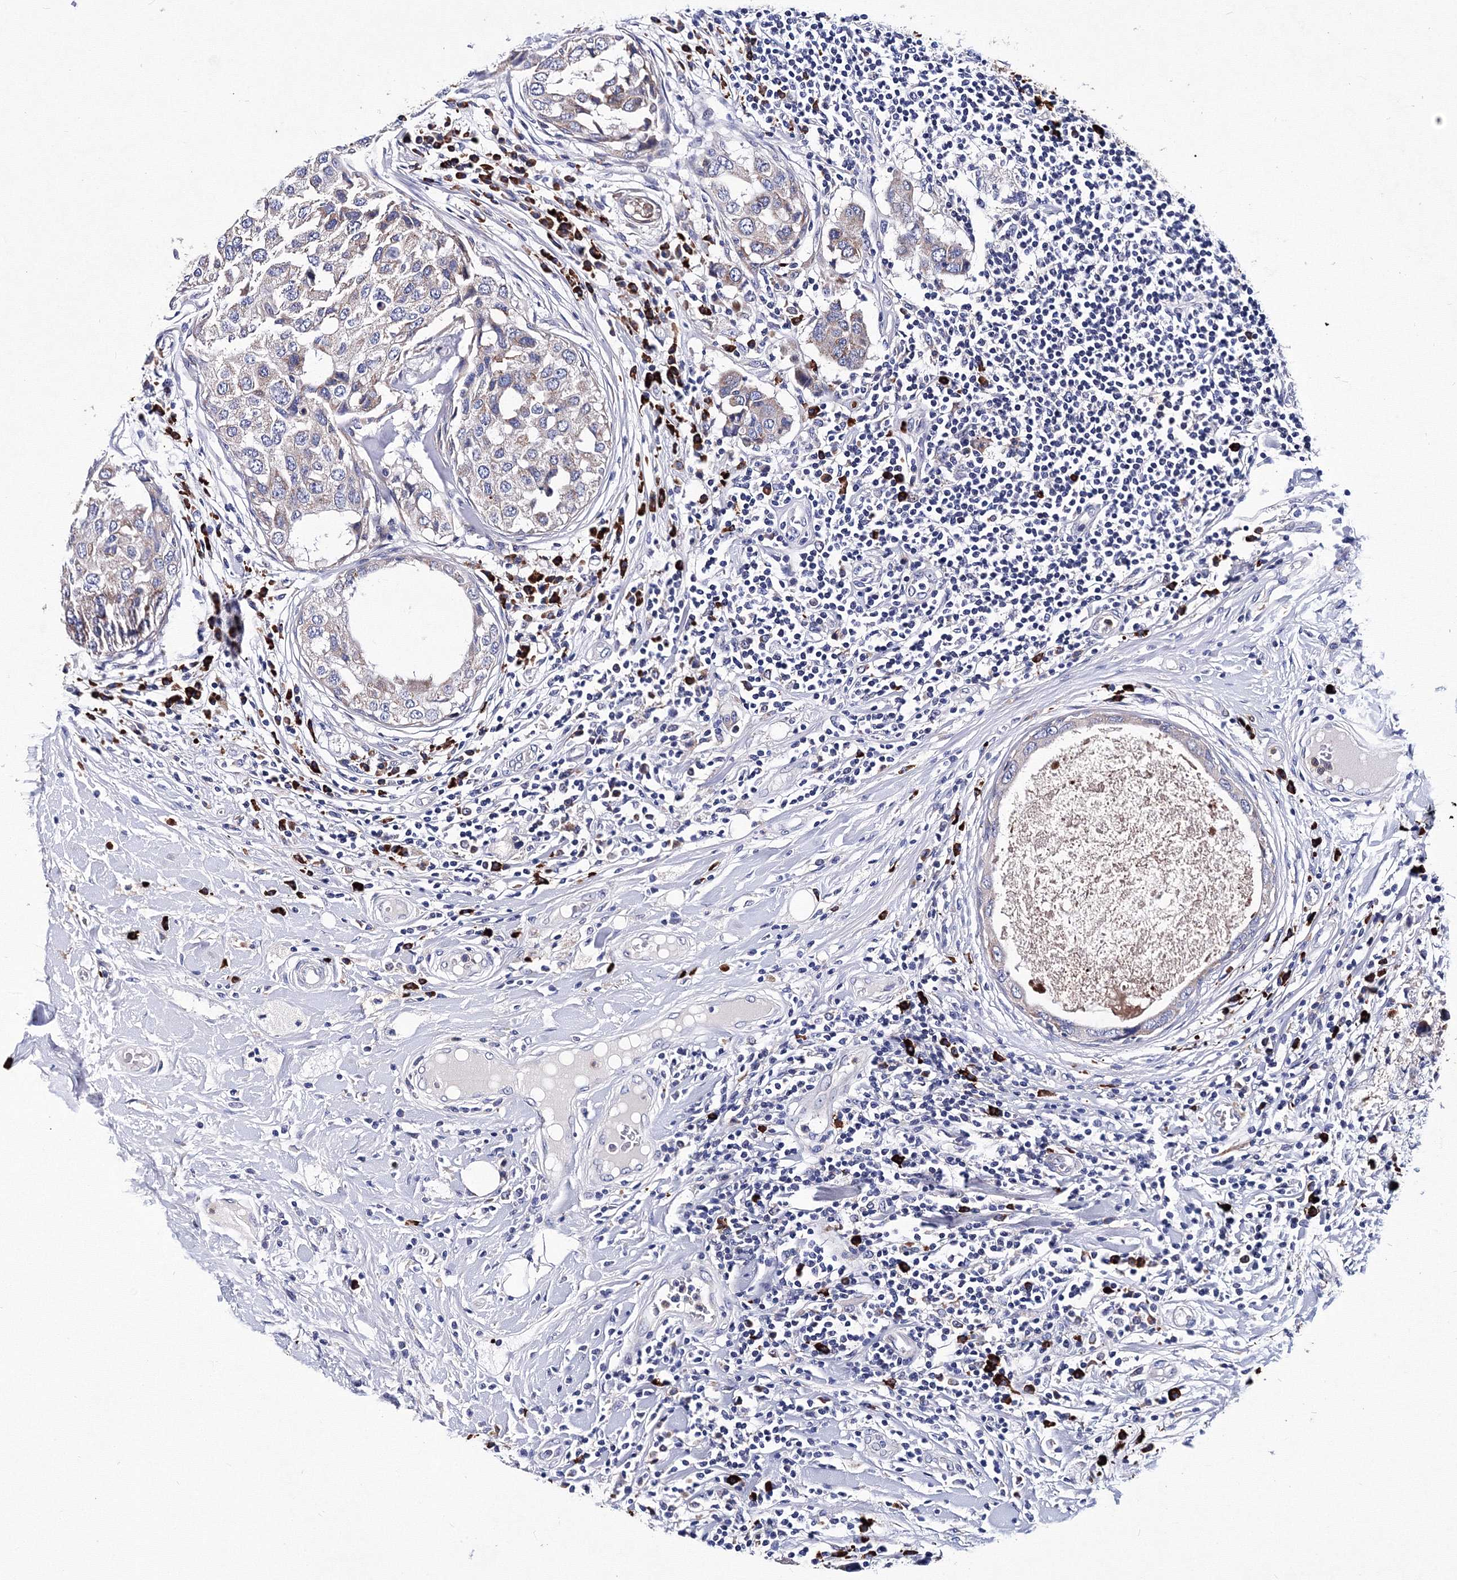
{"staining": {"intensity": "weak", "quantity": "25%-75%", "location": "cytoplasmic/membranous"}, "tissue": "breast cancer", "cell_type": "Tumor cells", "image_type": "cancer", "snomed": [{"axis": "morphology", "description": "Duct carcinoma"}, {"axis": "topography", "description": "Breast"}], "caption": "Breast invasive ductal carcinoma tissue shows weak cytoplasmic/membranous expression in about 25%-75% of tumor cells, visualized by immunohistochemistry.", "gene": "TRPM2", "patient": {"sex": "female", "age": 27}}